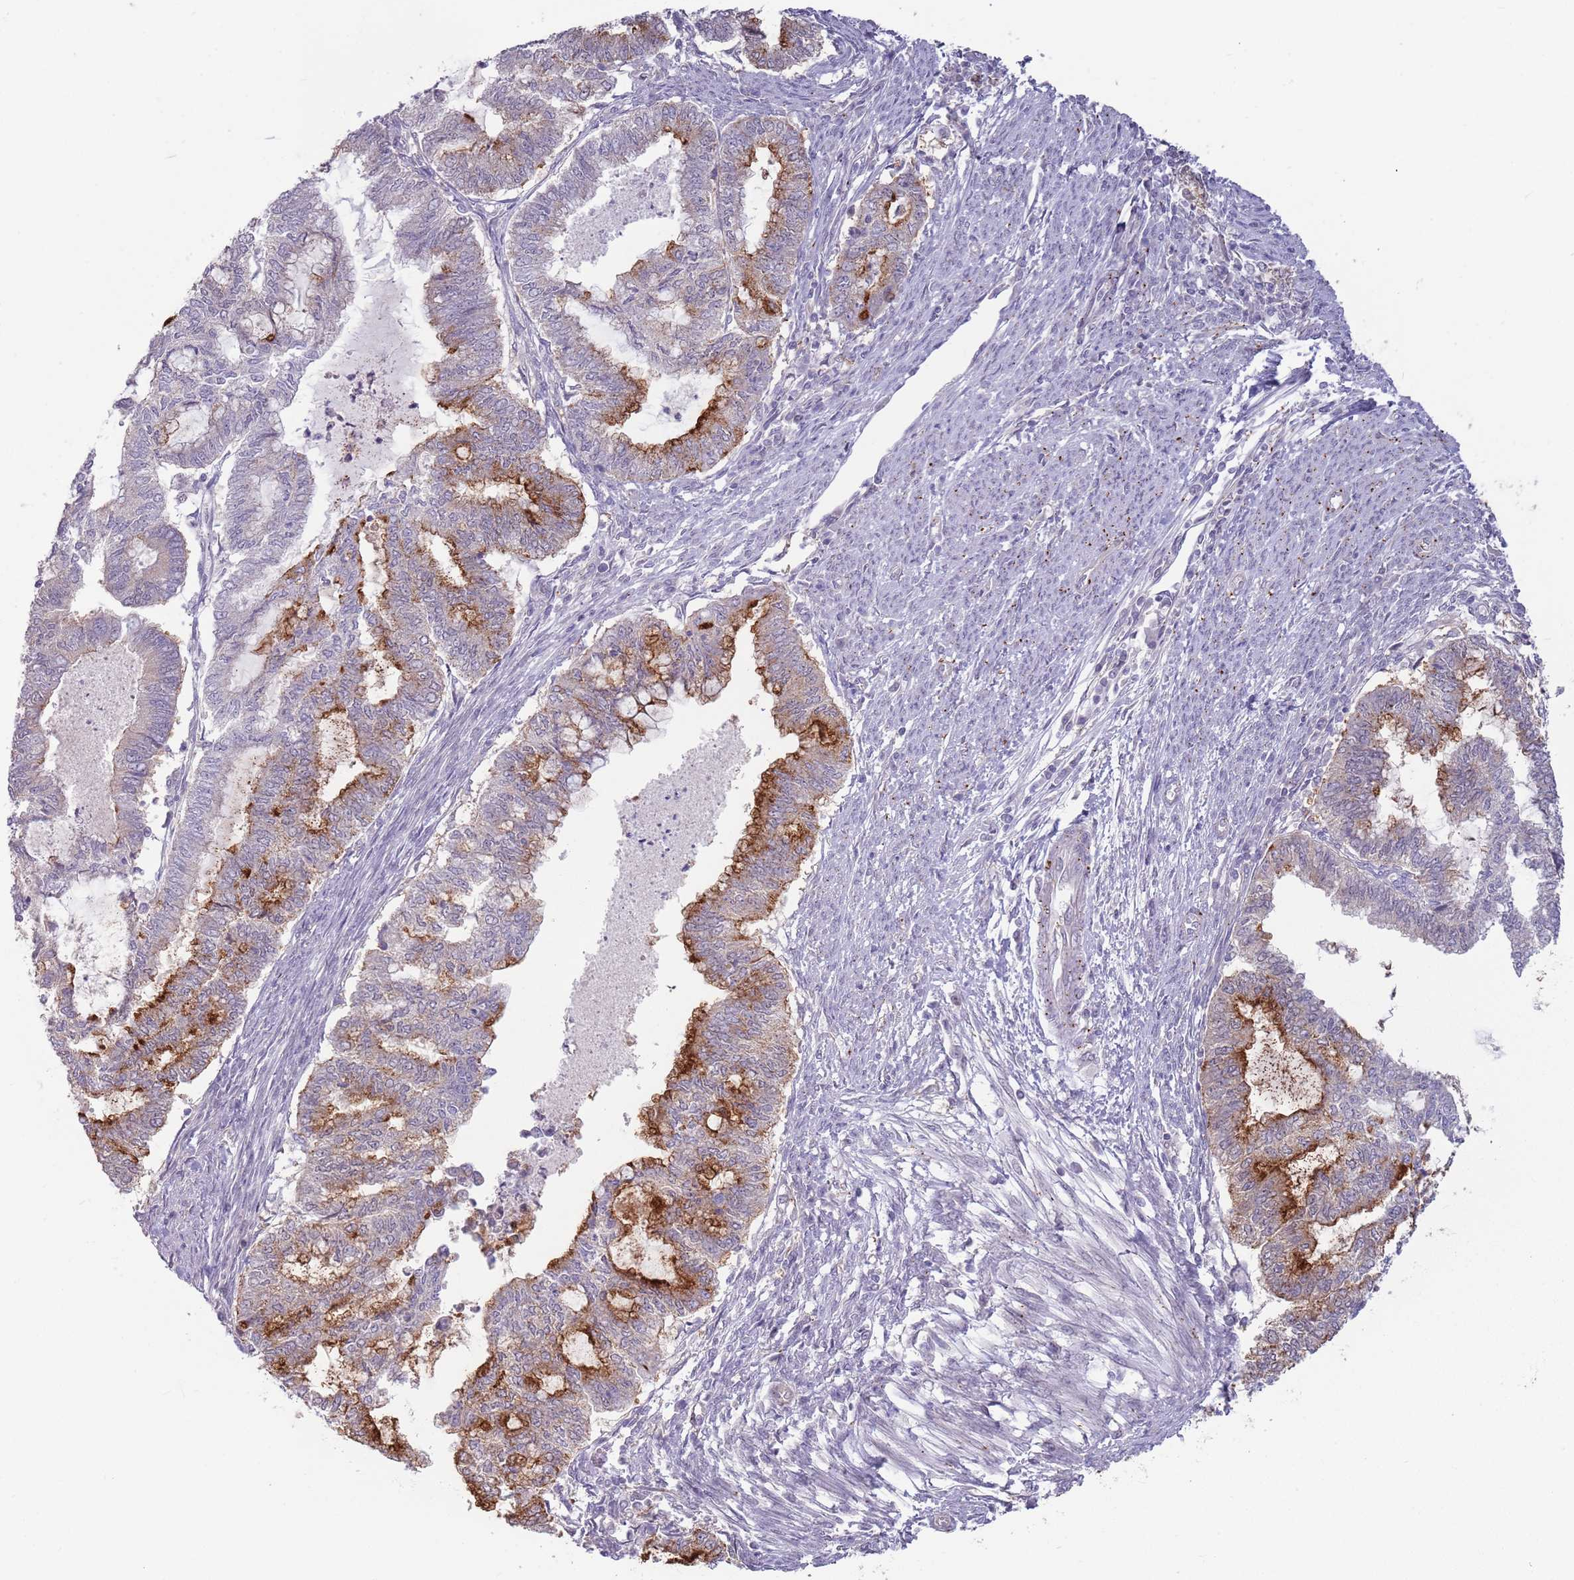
{"staining": {"intensity": "strong", "quantity": "25%-75%", "location": "cytoplasmic/membranous"}, "tissue": "endometrial cancer", "cell_type": "Tumor cells", "image_type": "cancer", "snomed": [{"axis": "morphology", "description": "Adenocarcinoma, NOS"}, {"axis": "topography", "description": "Endometrium"}], "caption": "Immunohistochemical staining of human endometrial cancer (adenocarcinoma) exhibits strong cytoplasmic/membranous protein positivity in about 25%-75% of tumor cells.", "gene": "LDHD", "patient": {"sex": "female", "age": 79}}